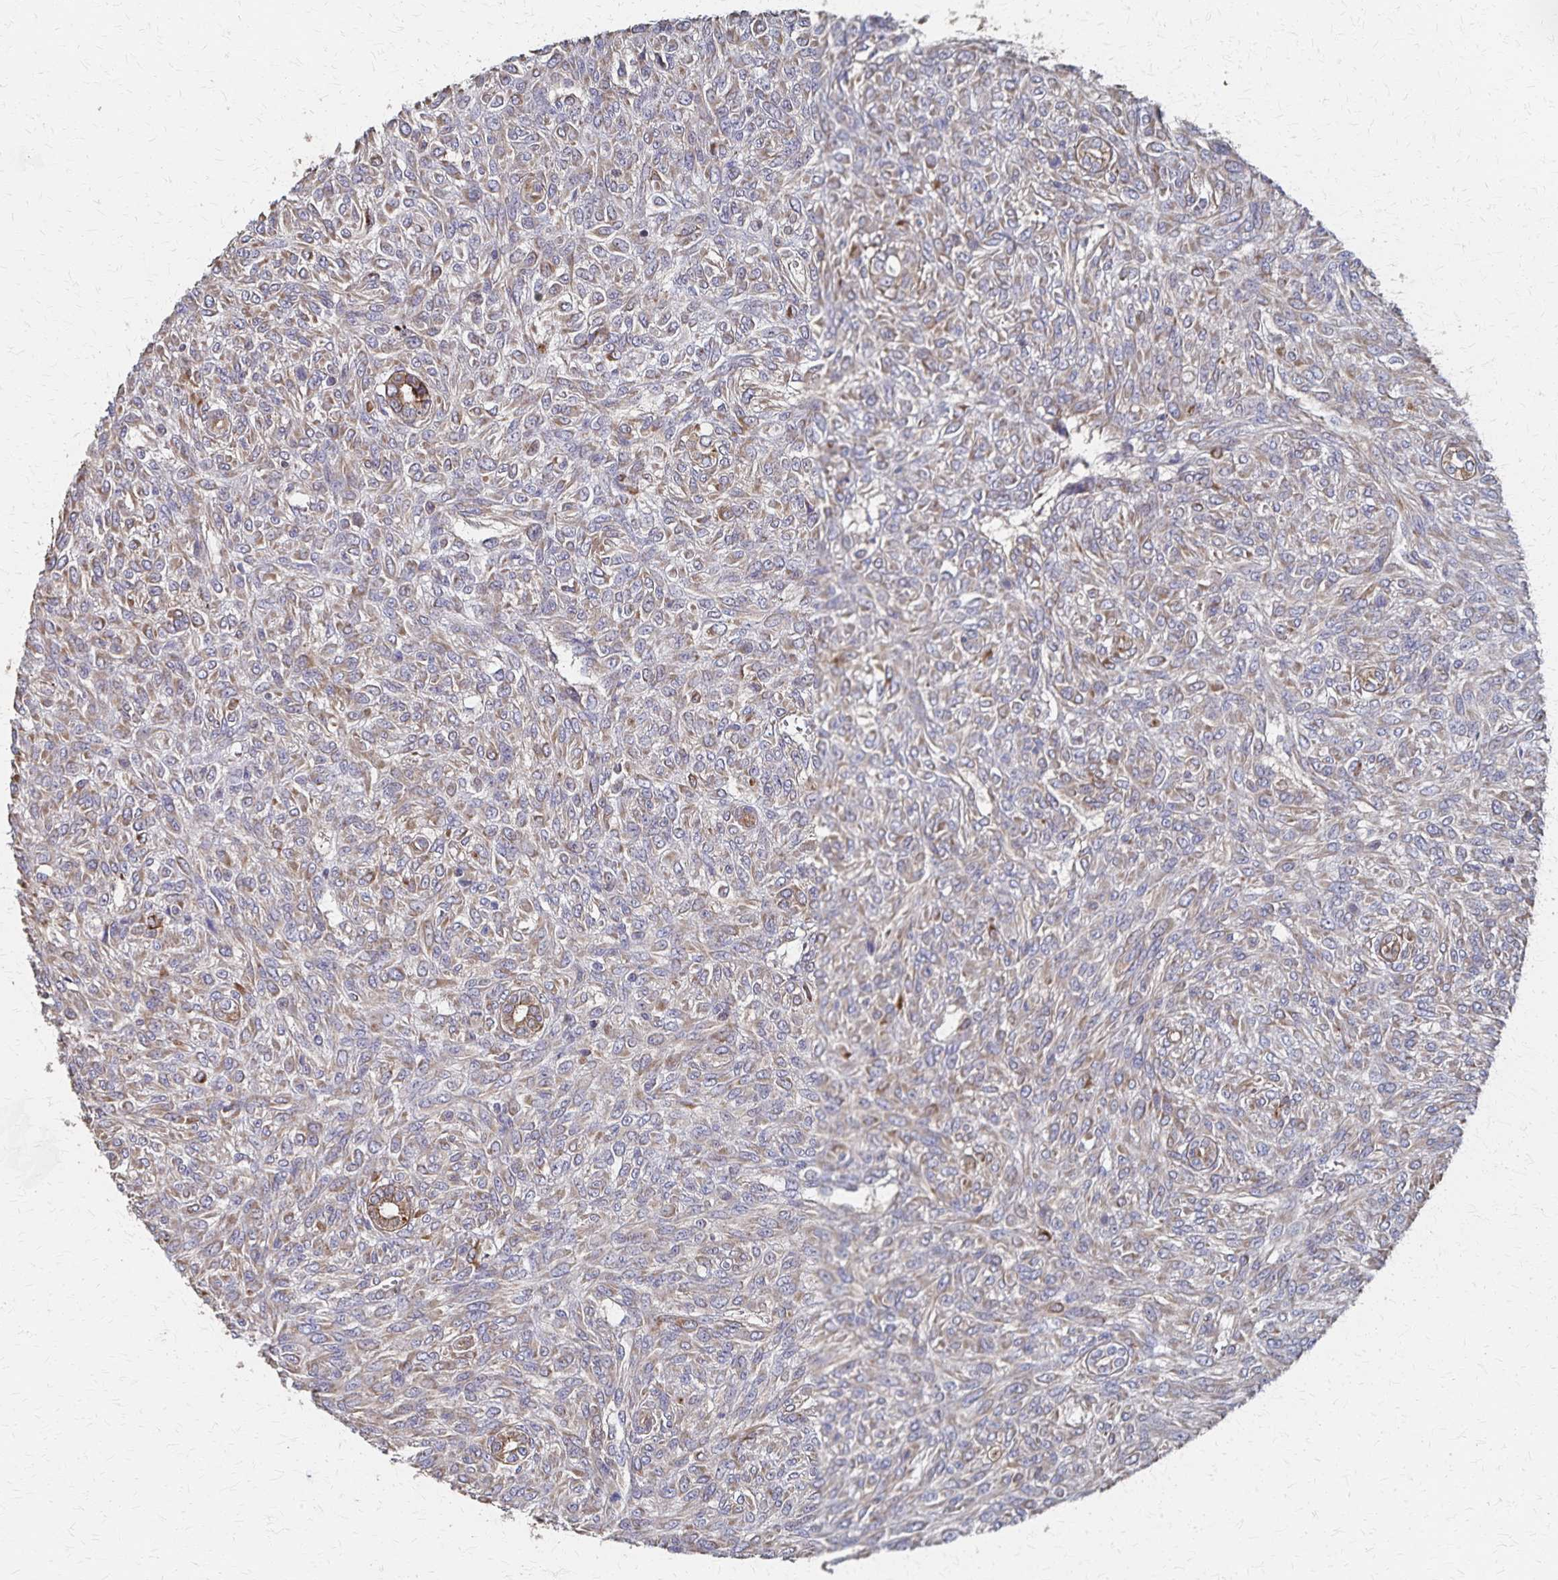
{"staining": {"intensity": "weak", "quantity": ">75%", "location": "cytoplasmic/membranous"}, "tissue": "renal cancer", "cell_type": "Tumor cells", "image_type": "cancer", "snomed": [{"axis": "morphology", "description": "Adenocarcinoma, NOS"}, {"axis": "topography", "description": "Kidney"}], "caption": "This image exhibits adenocarcinoma (renal) stained with IHC to label a protein in brown. The cytoplasmic/membranous of tumor cells show weak positivity for the protein. Nuclei are counter-stained blue.", "gene": "PGAP2", "patient": {"sex": "male", "age": 58}}